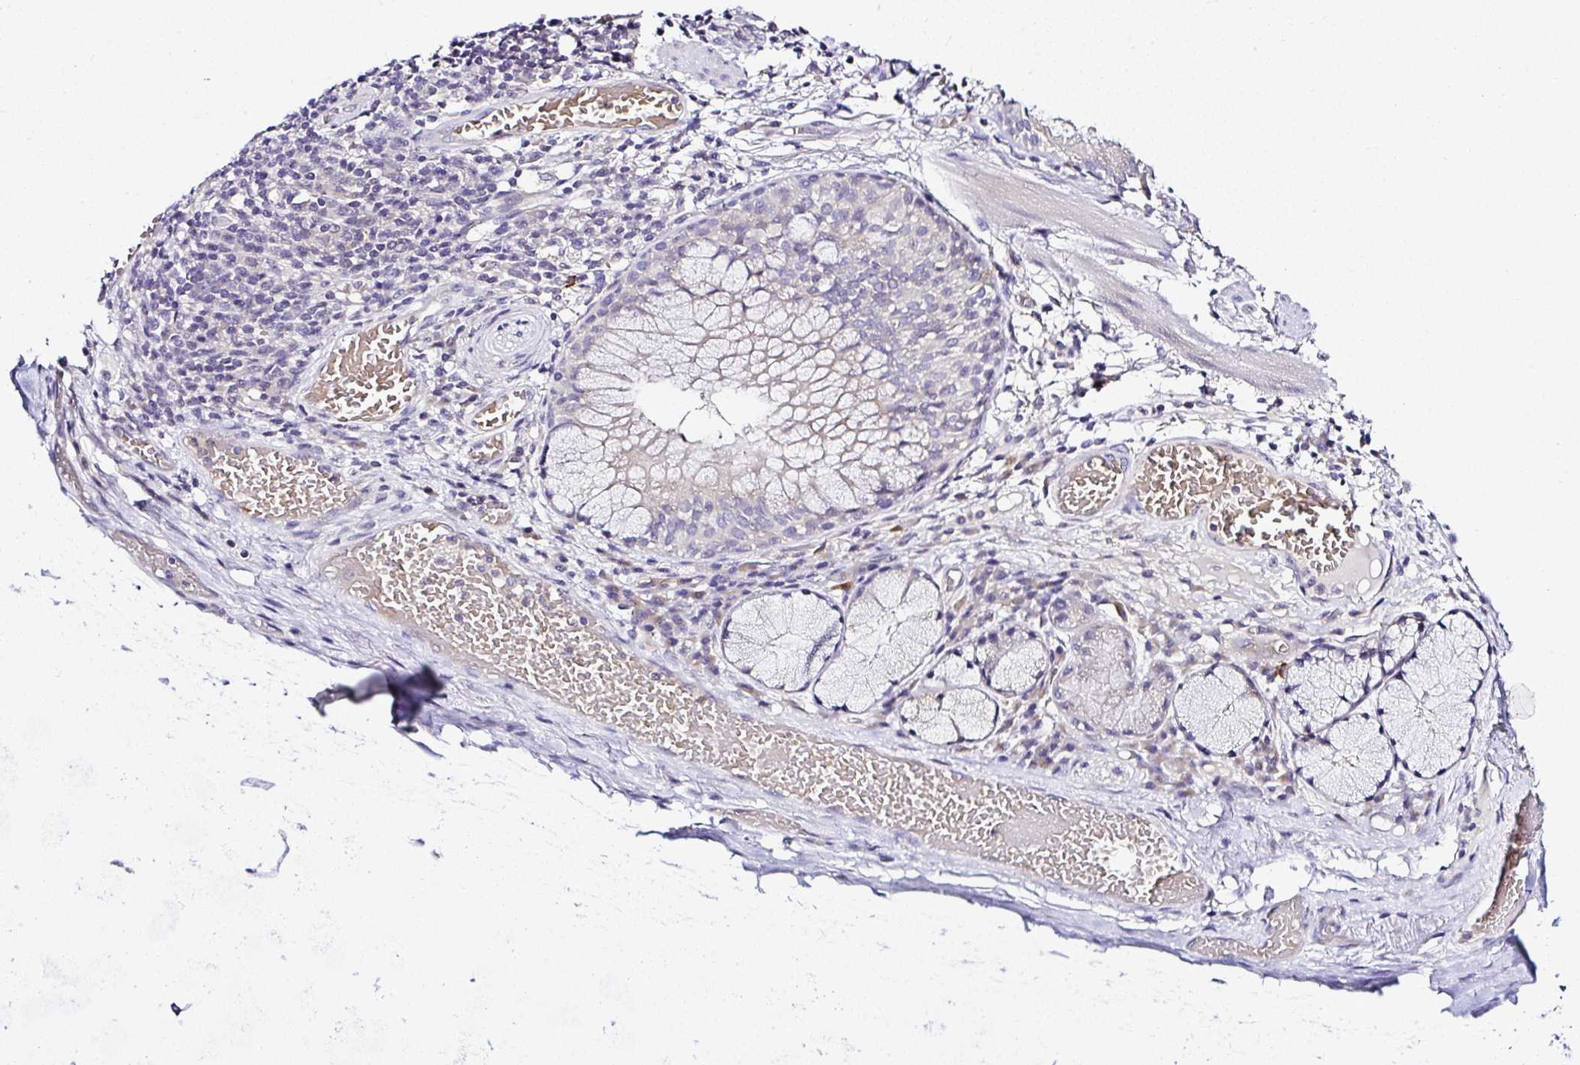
{"staining": {"intensity": "negative", "quantity": "none", "location": "none"}, "tissue": "adipose tissue", "cell_type": "Adipocytes", "image_type": "normal", "snomed": [{"axis": "morphology", "description": "Normal tissue, NOS"}, {"axis": "topography", "description": "Cartilage tissue"}, {"axis": "topography", "description": "Bronchus"}], "caption": "This is a micrograph of immunohistochemistry (IHC) staining of unremarkable adipose tissue, which shows no staining in adipocytes. (Brightfield microscopy of DAB IHC at high magnification).", "gene": "DEPDC5", "patient": {"sex": "male", "age": 56}}